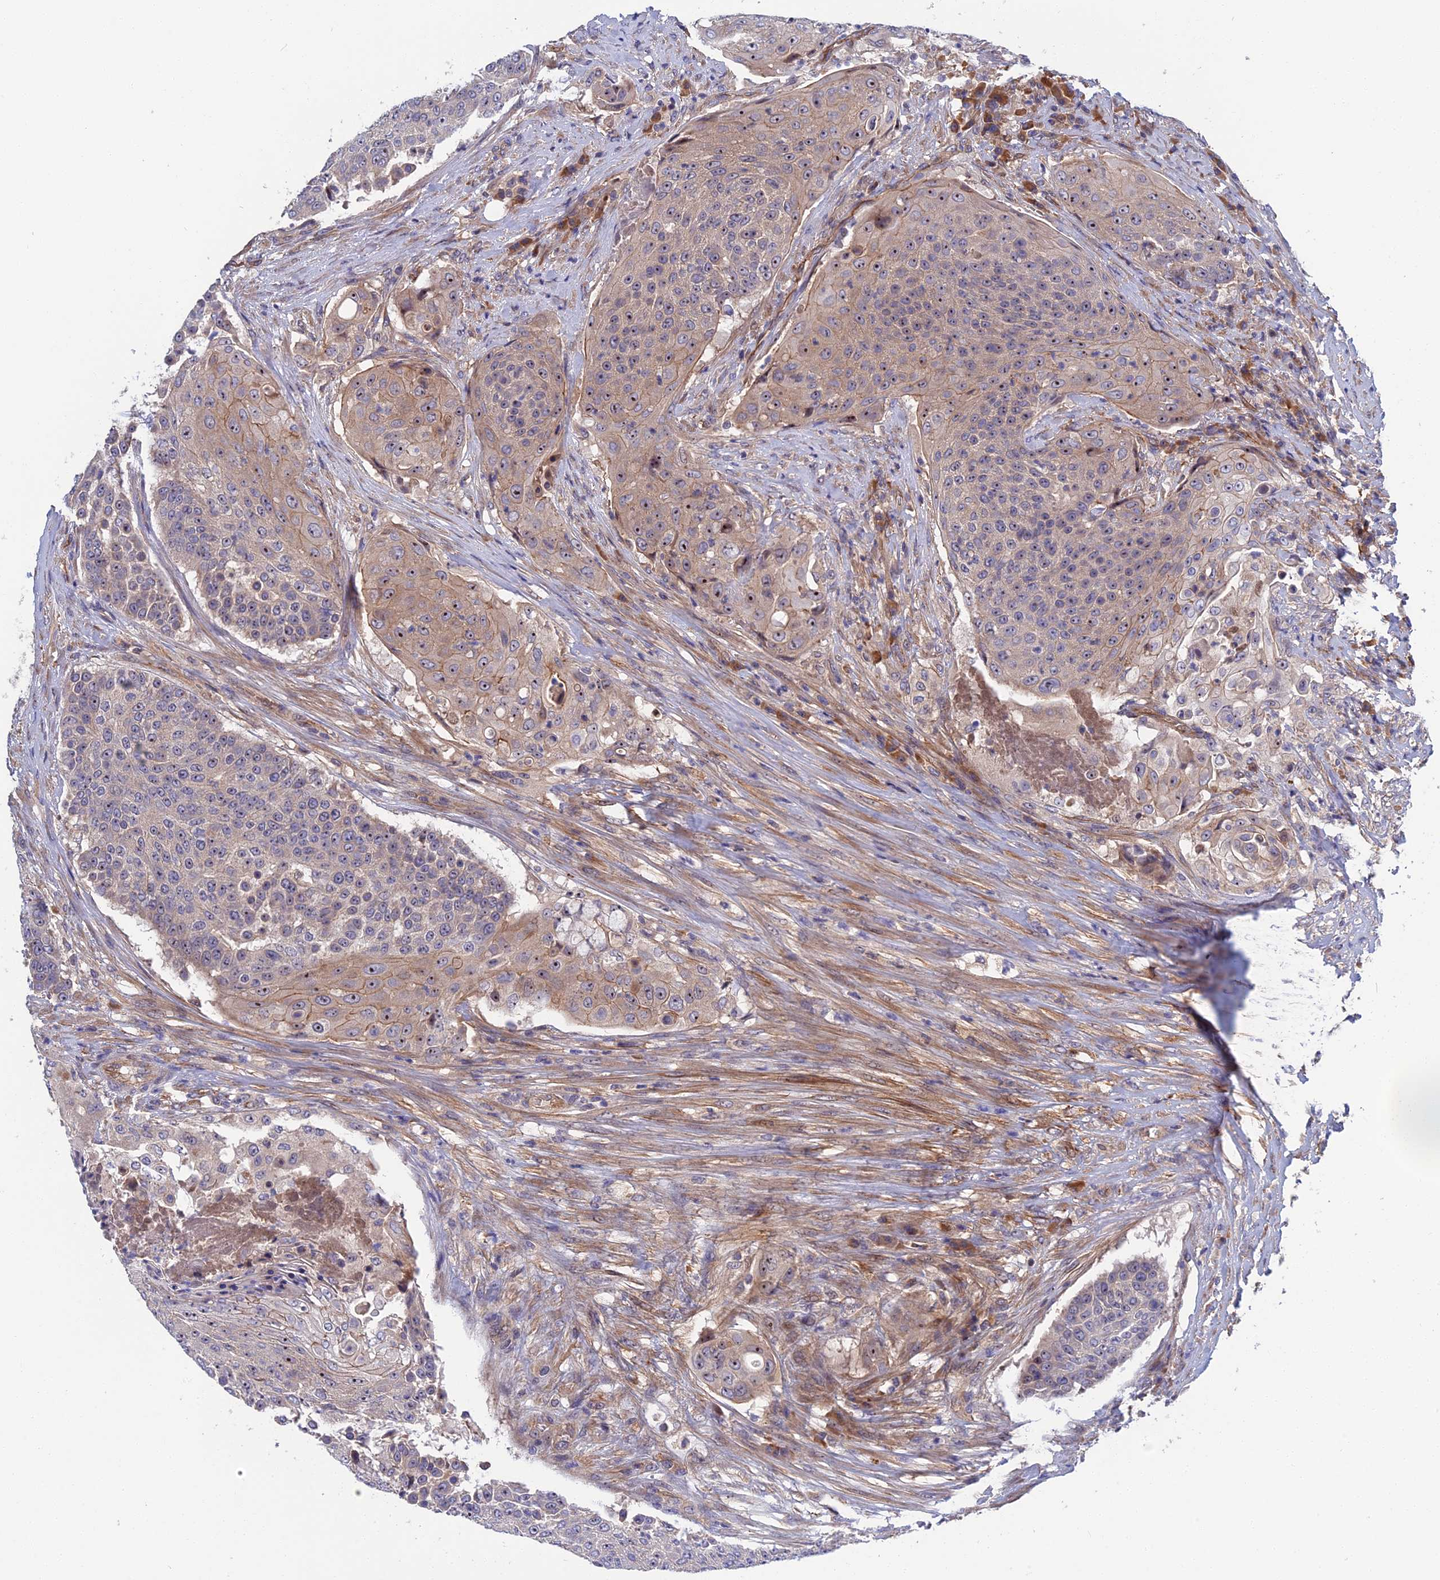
{"staining": {"intensity": "moderate", "quantity": "25%-75%", "location": "cytoplasmic/membranous,nuclear"}, "tissue": "urothelial cancer", "cell_type": "Tumor cells", "image_type": "cancer", "snomed": [{"axis": "morphology", "description": "Urothelial carcinoma, High grade"}, {"axis": "topography", "description": "Urinary bladder"}], "caption": "Immunohistochemical staining of human high-grade urothelial carcinoma demonstrates medium levels of moderate cytoplasmic/membranous and nuclear protein expression in about 25%-75% of tumor cells.", "gene": "CRACD", "patient": {"sex": "female", "age": 63}}